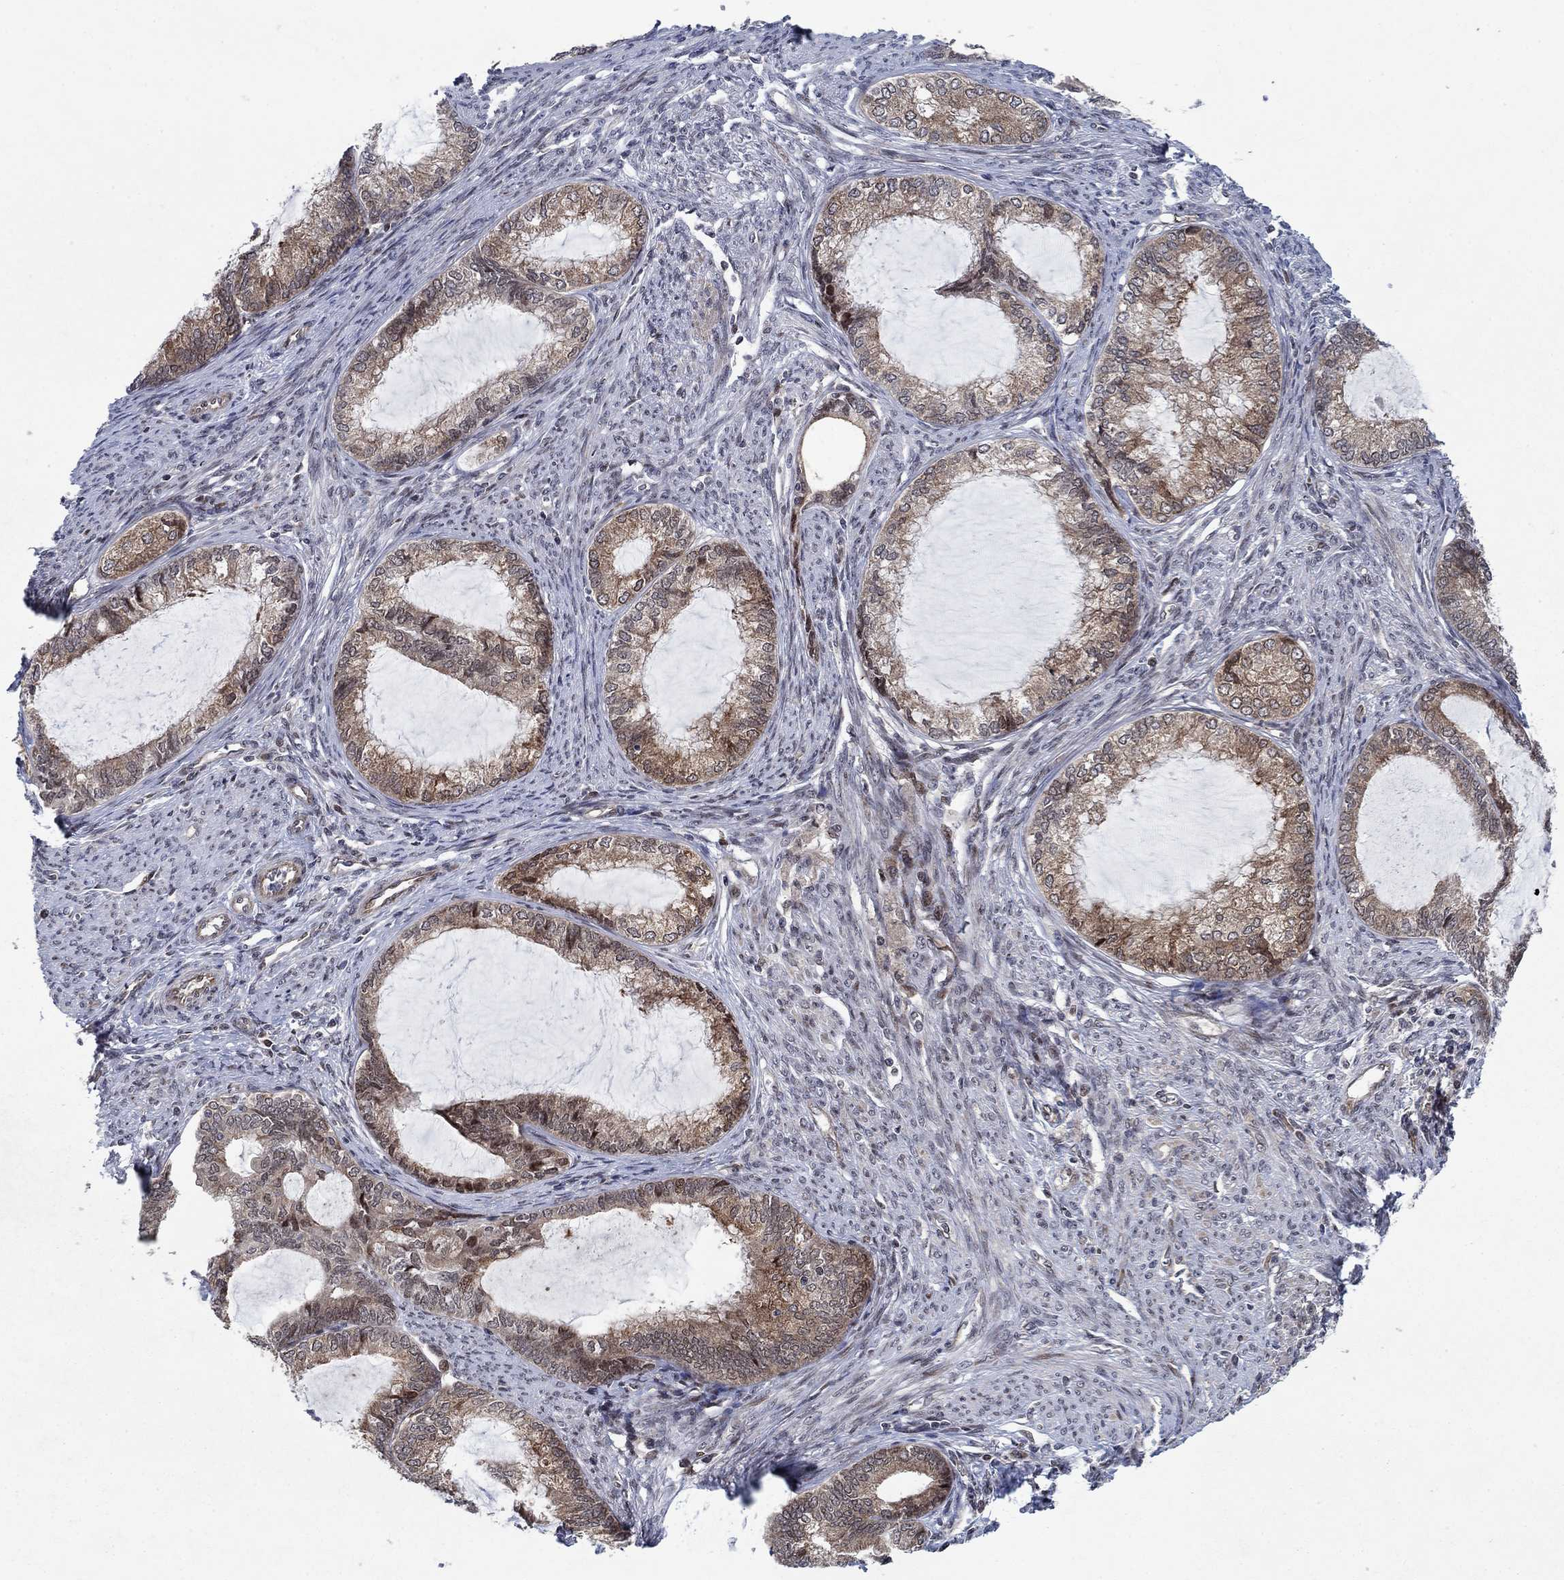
{"staining": {"intensity": "weak", "quantity": "25%-75%", "location": "cytoplasmic/membranous"}, "tissue": "endometrial cancer", "cell_type": "Tumor cells", "image_type": "cancer", "snomed": [{"axis": "morphology", "description": "Adenocarcinoma, NOS"}, {"axis": "topography", "description": "Endometrium"}], "caption": "IHC of endometrial adenocarcinoma demonstrates low levels of weak cytoplasmic/membranous expression in approximately 25%-75% of tumor cells.", "gene": "PRICKLE4", "patient": {"sex": "female", "age": 86}}